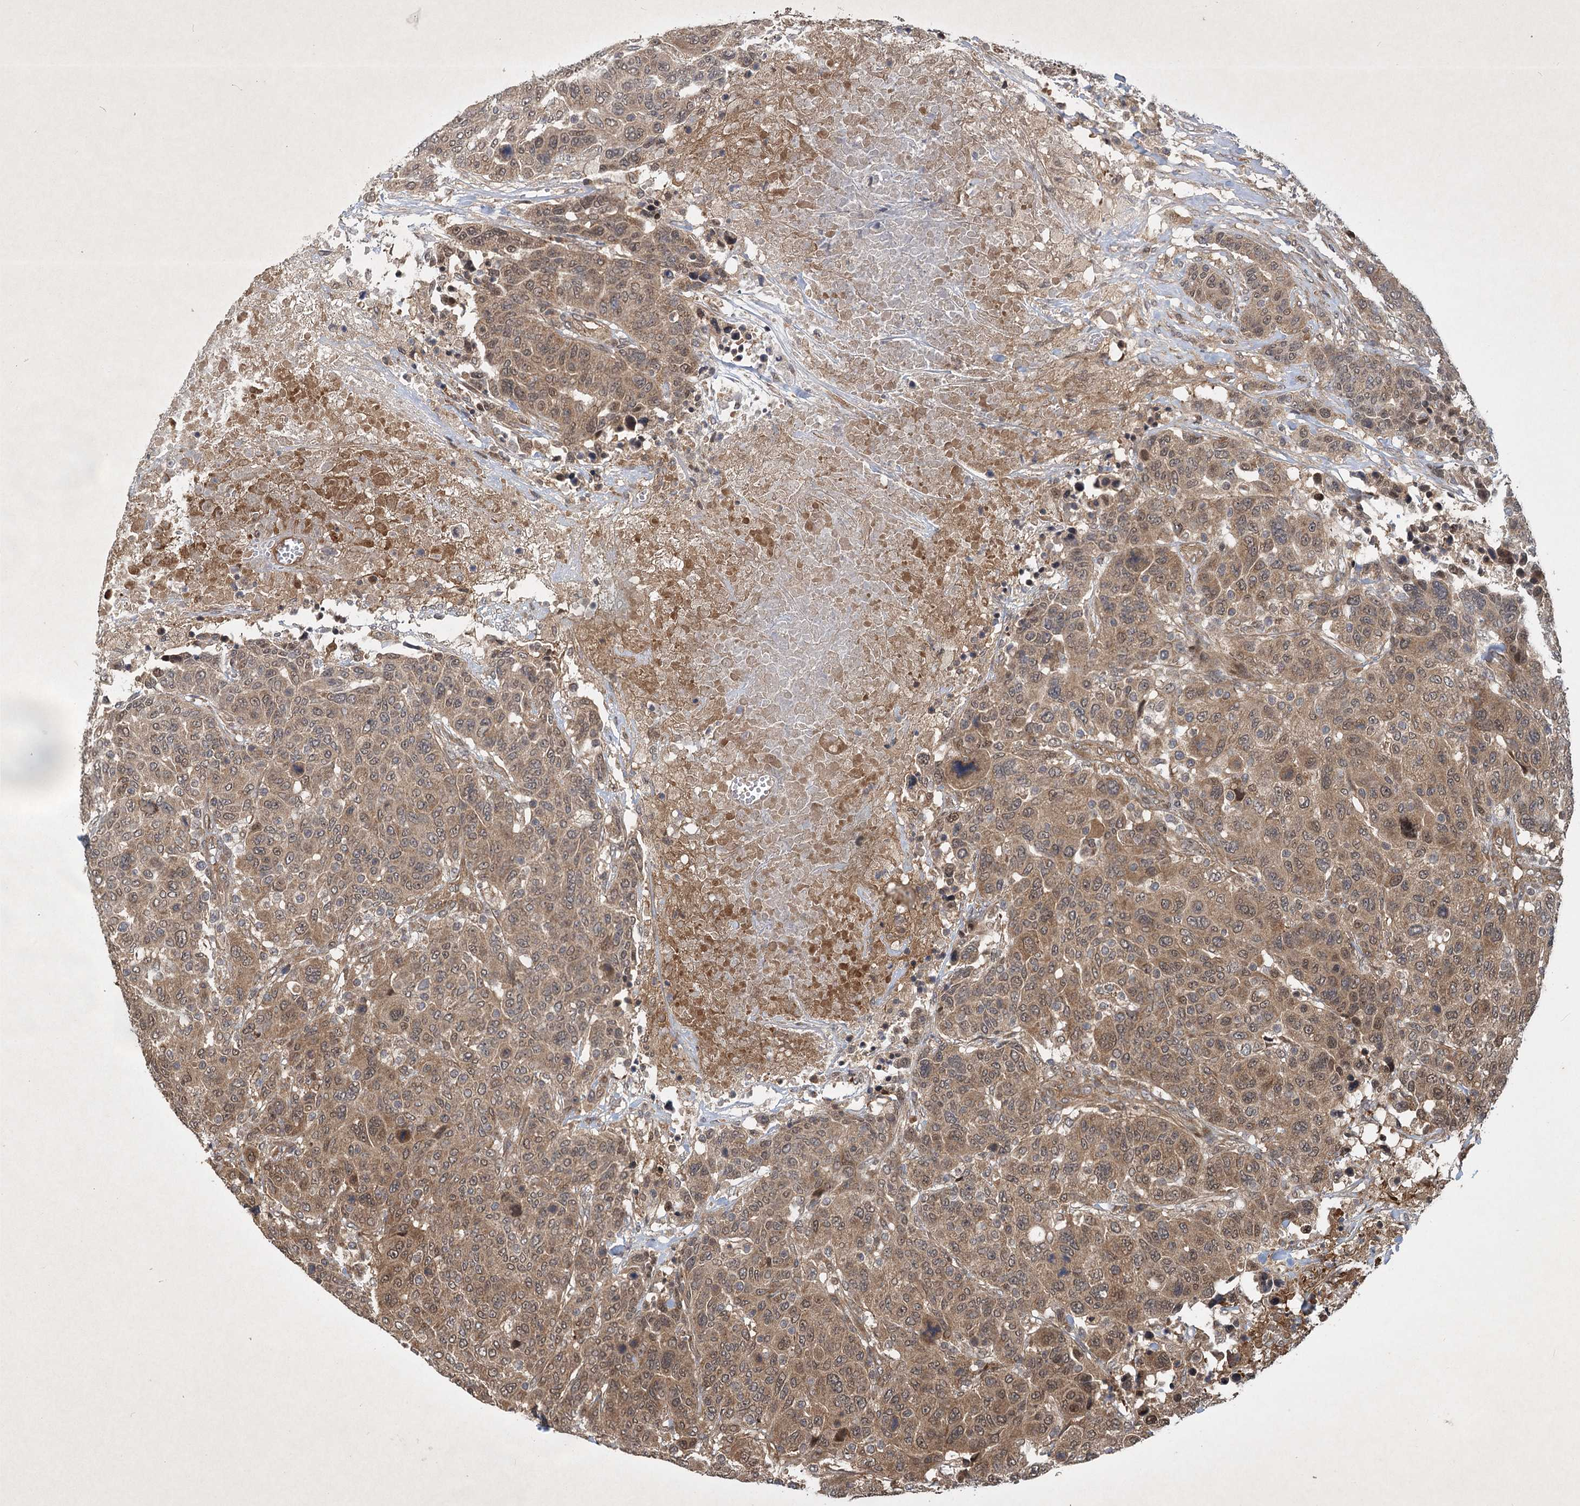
{"staining": {"intensity": "moderate", "quantity": ">75%", "location": "cytoplasmic/membranous"}, "tissue": "breast cancer", "cell_type": "Tumor cells", "image_type": "cancer", "snomed": [{"axis": "morphology", "description": "Duct carcinoma"}, {"axis": "topography", "description": "Breast"}], "caption": "A brown stain shows moderate cytoplasmic/membranous positivity of a protein in breast infiltrating ductal carcinoma tumor cells.", "gene": "INSIG2", "patient": {"sex": "female", "age": 37}}